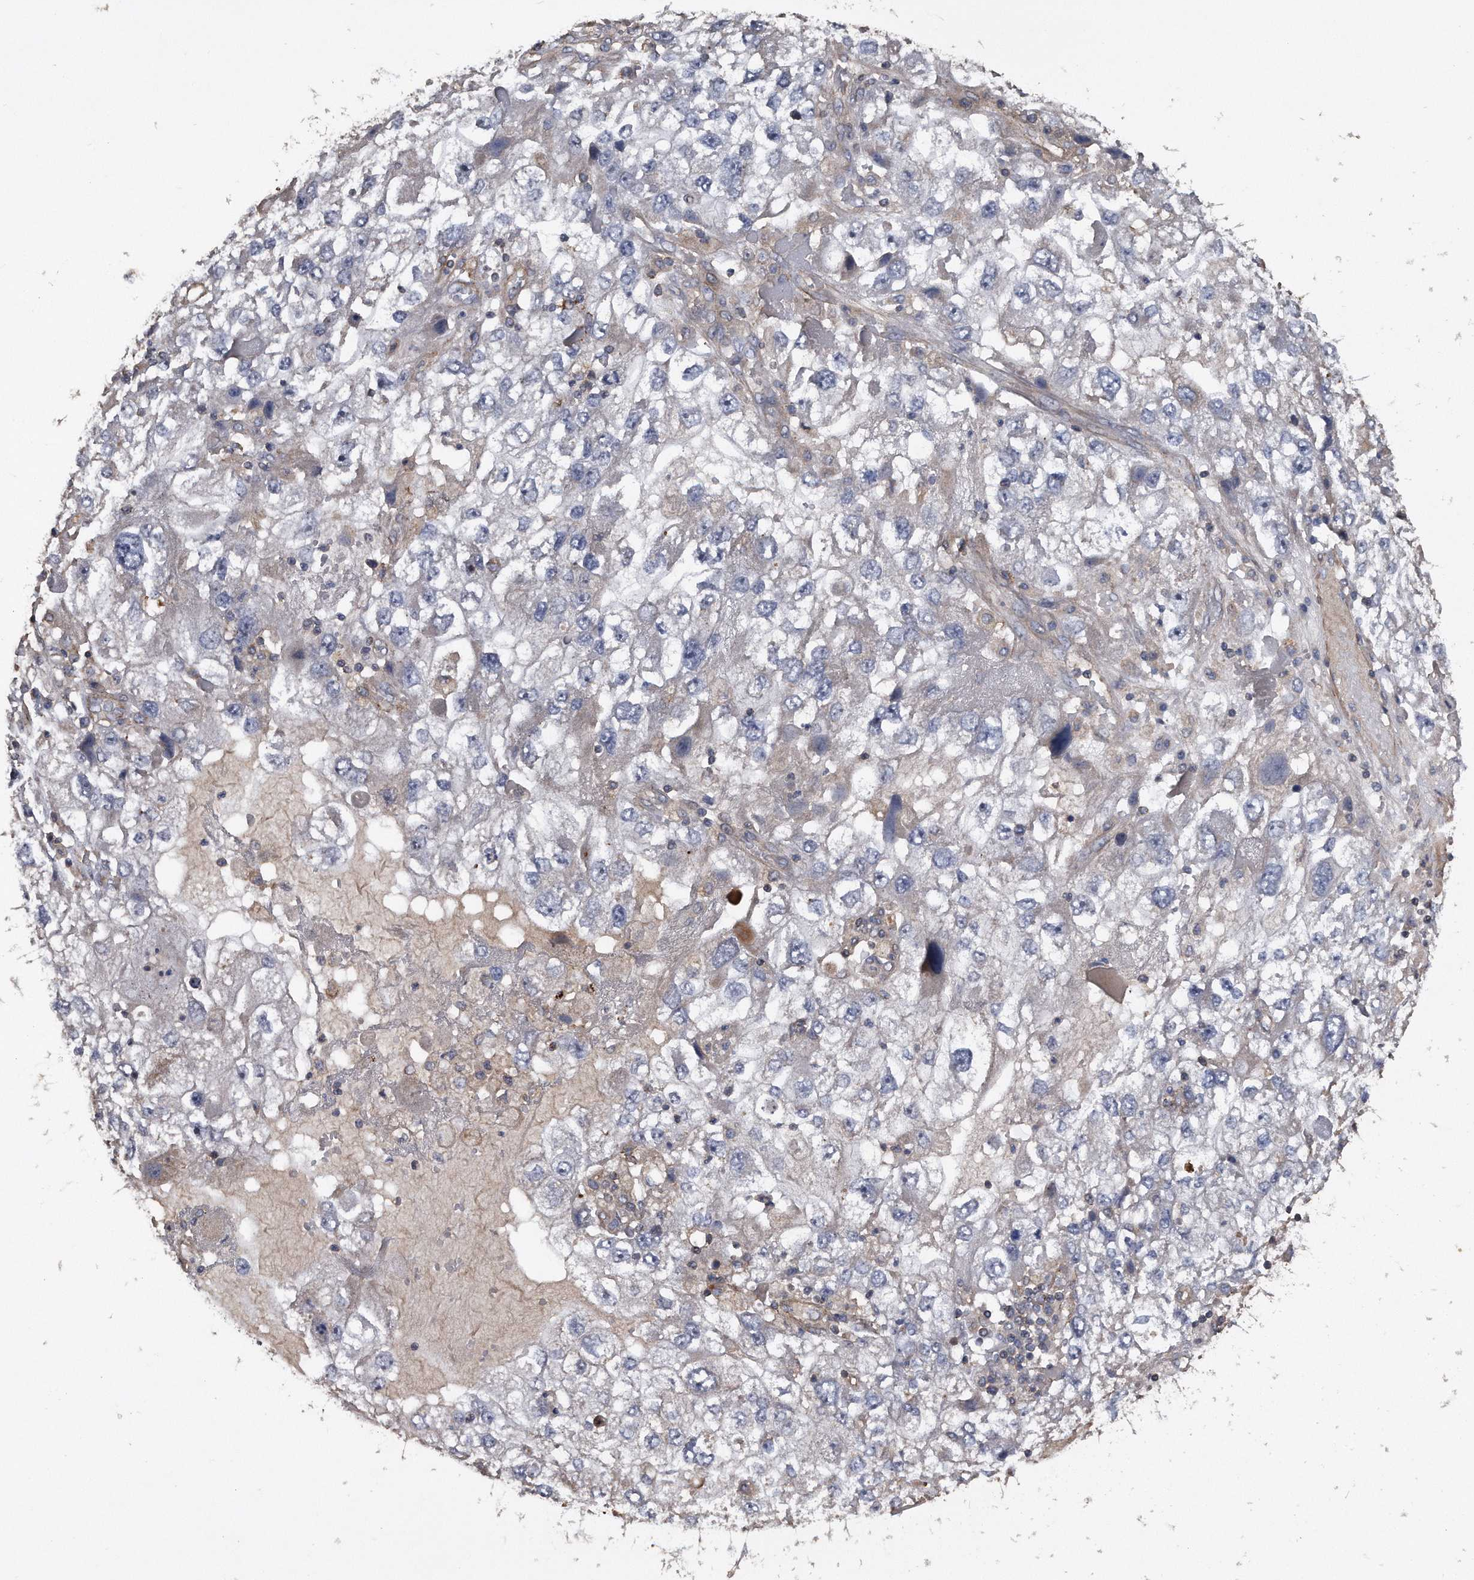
{"staining": {"intensity": "negative", "quantity": "none", "location": "none"}, "tissue": "endometrial cancer", "cell_type": "Tumor cells", "image_type": "cancer", "snomed": [{"axis": "morphology", "description": "Adenocarcinoma, NOS"}, {"axis": "topography", "description": "Endometrium"}], "caption": "Endometrial cancer was stained to show a protein in brown. There is no significant expression in tumor cells.", "gene": "KCND3", "patient": {"sex": "female", "age": 49}}